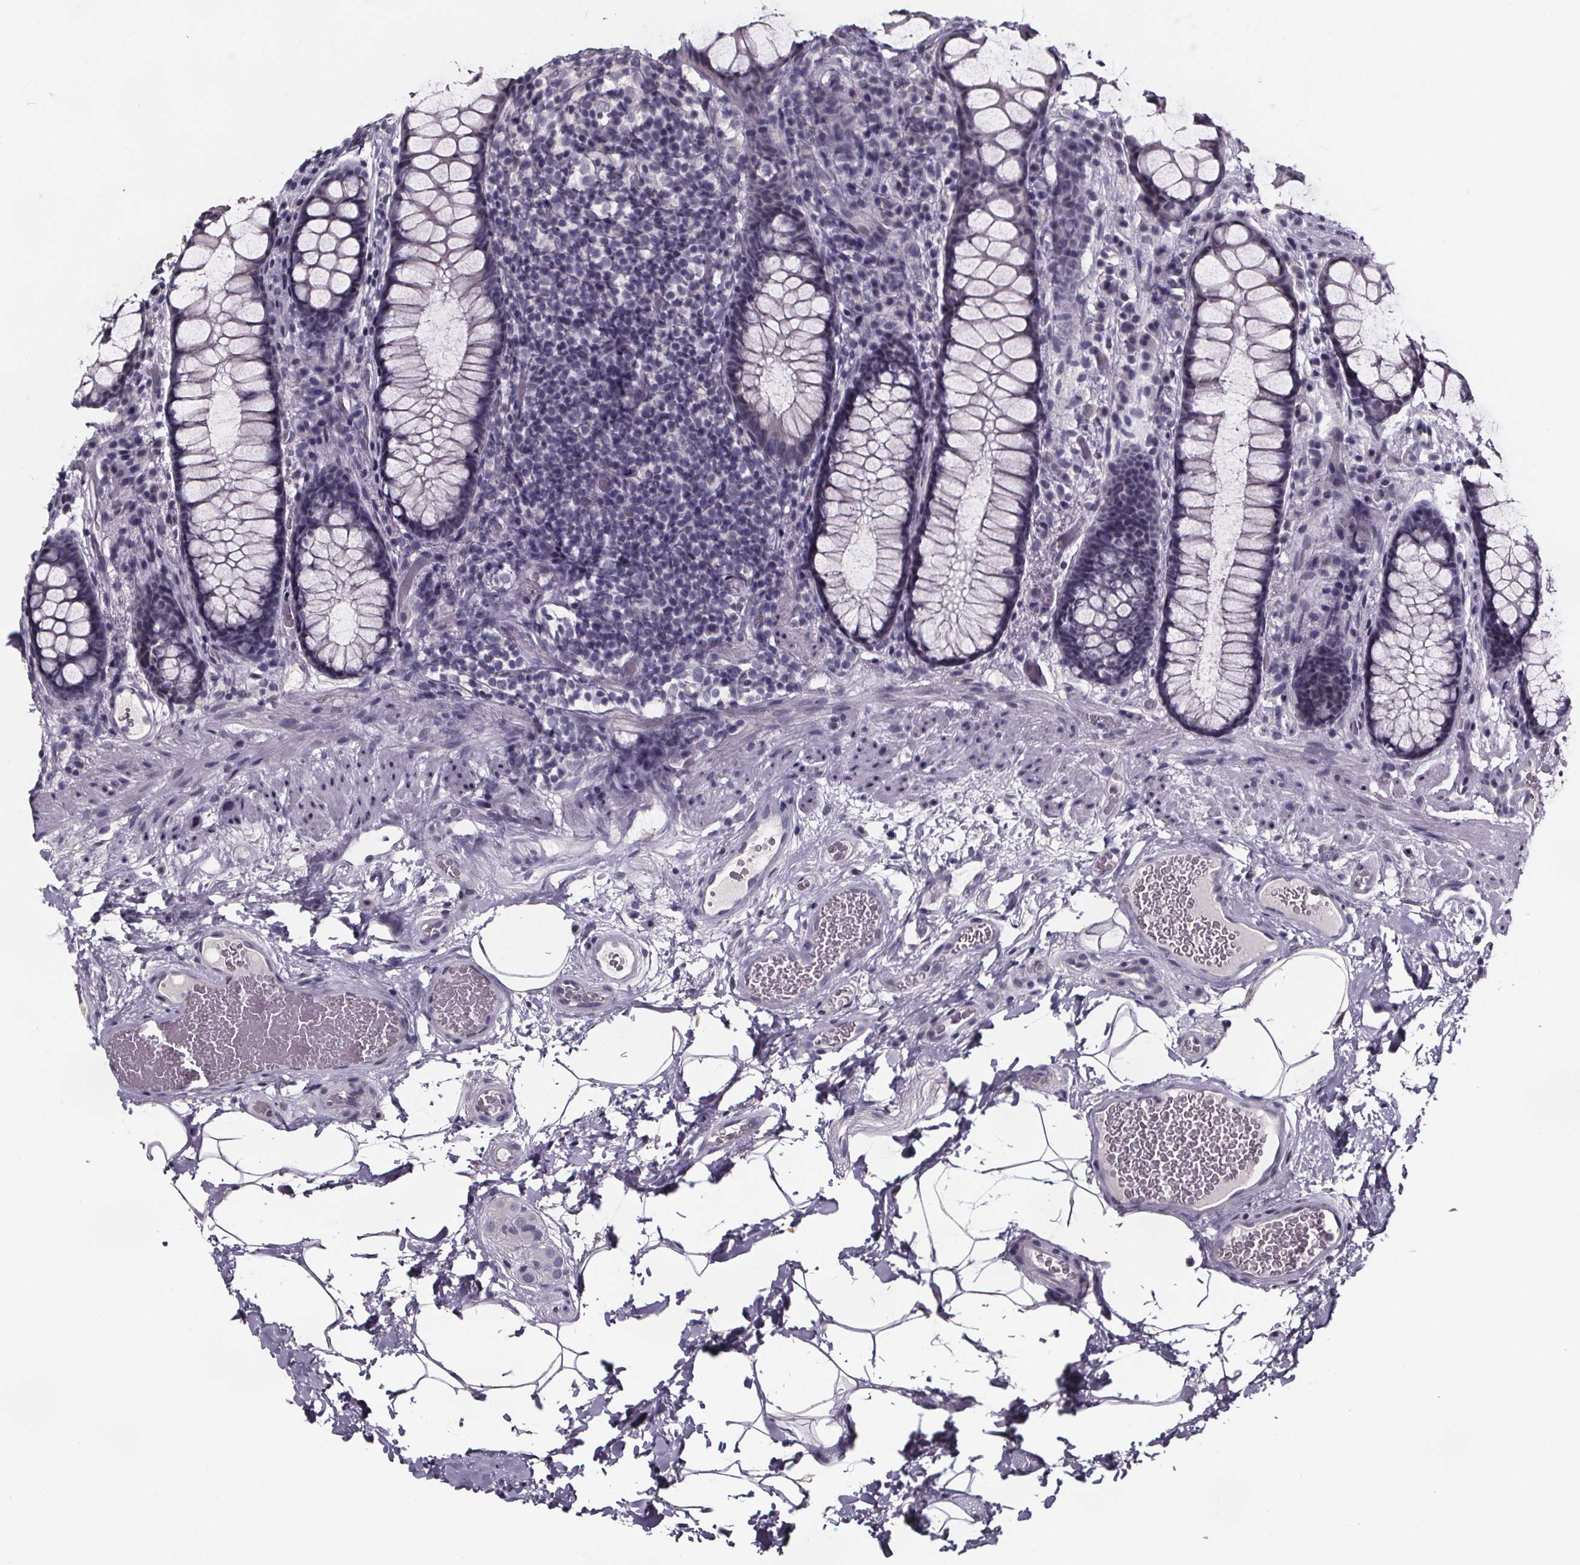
{"staining": {"intensity": "negative", "quantity": "none", "location": "none"}, "tissue": "rectum", "cell_type": "Glandular cells", "image_type": "normal", "snomed": [{"axis": "morphology", "description": "Normal tissue, NOS"}, {"axis": "topography", "description": "Rectum"}], "caption": "Immunohistochemical staining of benign rectum reveals no significant positivity in glandular cells.", "gene": "AR", "patient": {"sex": "female", "age": 62}}